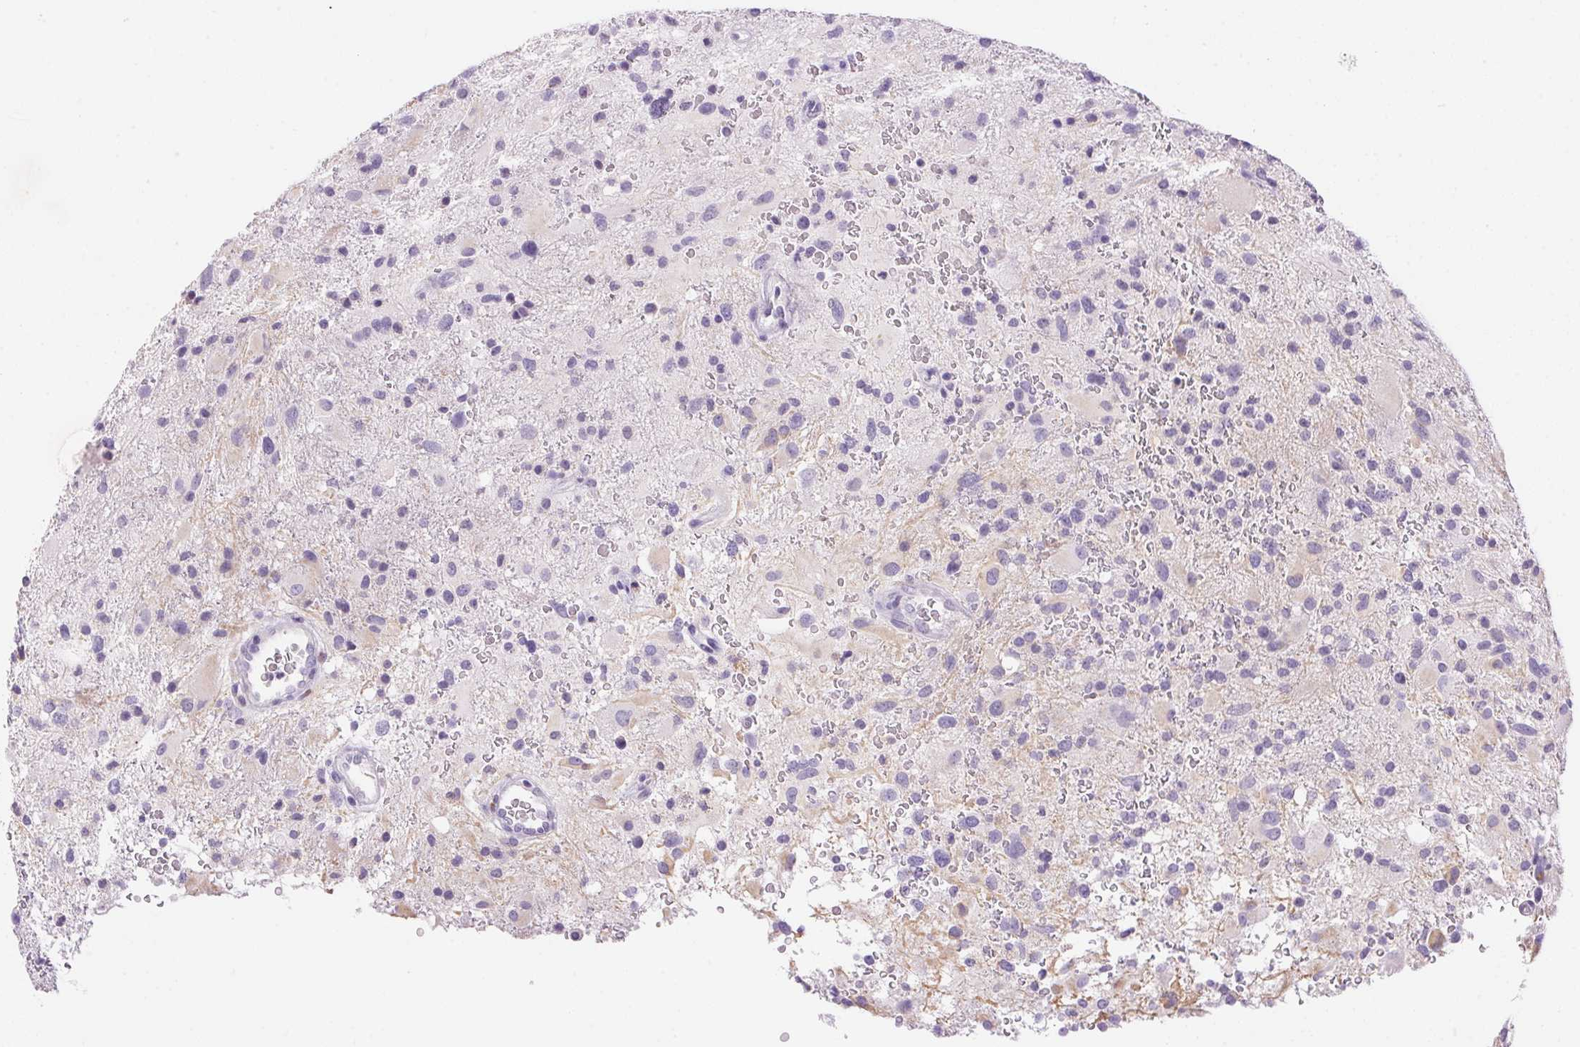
{"staining": {"intensity": "negative", "quantity": "none", "location": "none"}, "tissue": "glioma", "cell_type": "Tumor cells", "image_type": "cancer", "snomed": [{"axis": "morphology", "description": "Glioma, malignant, High grade"}, {"axis": "topography", "description": "Brain"}], "caption": "Immunohistochemistry micrograph of human high-grade glioma (malignant) stained for a protein (brown), which demonstrates no staining in tumor cells.", "gene": "PNLIPRP3", "patient": {"sex": "male", "age": 53}}